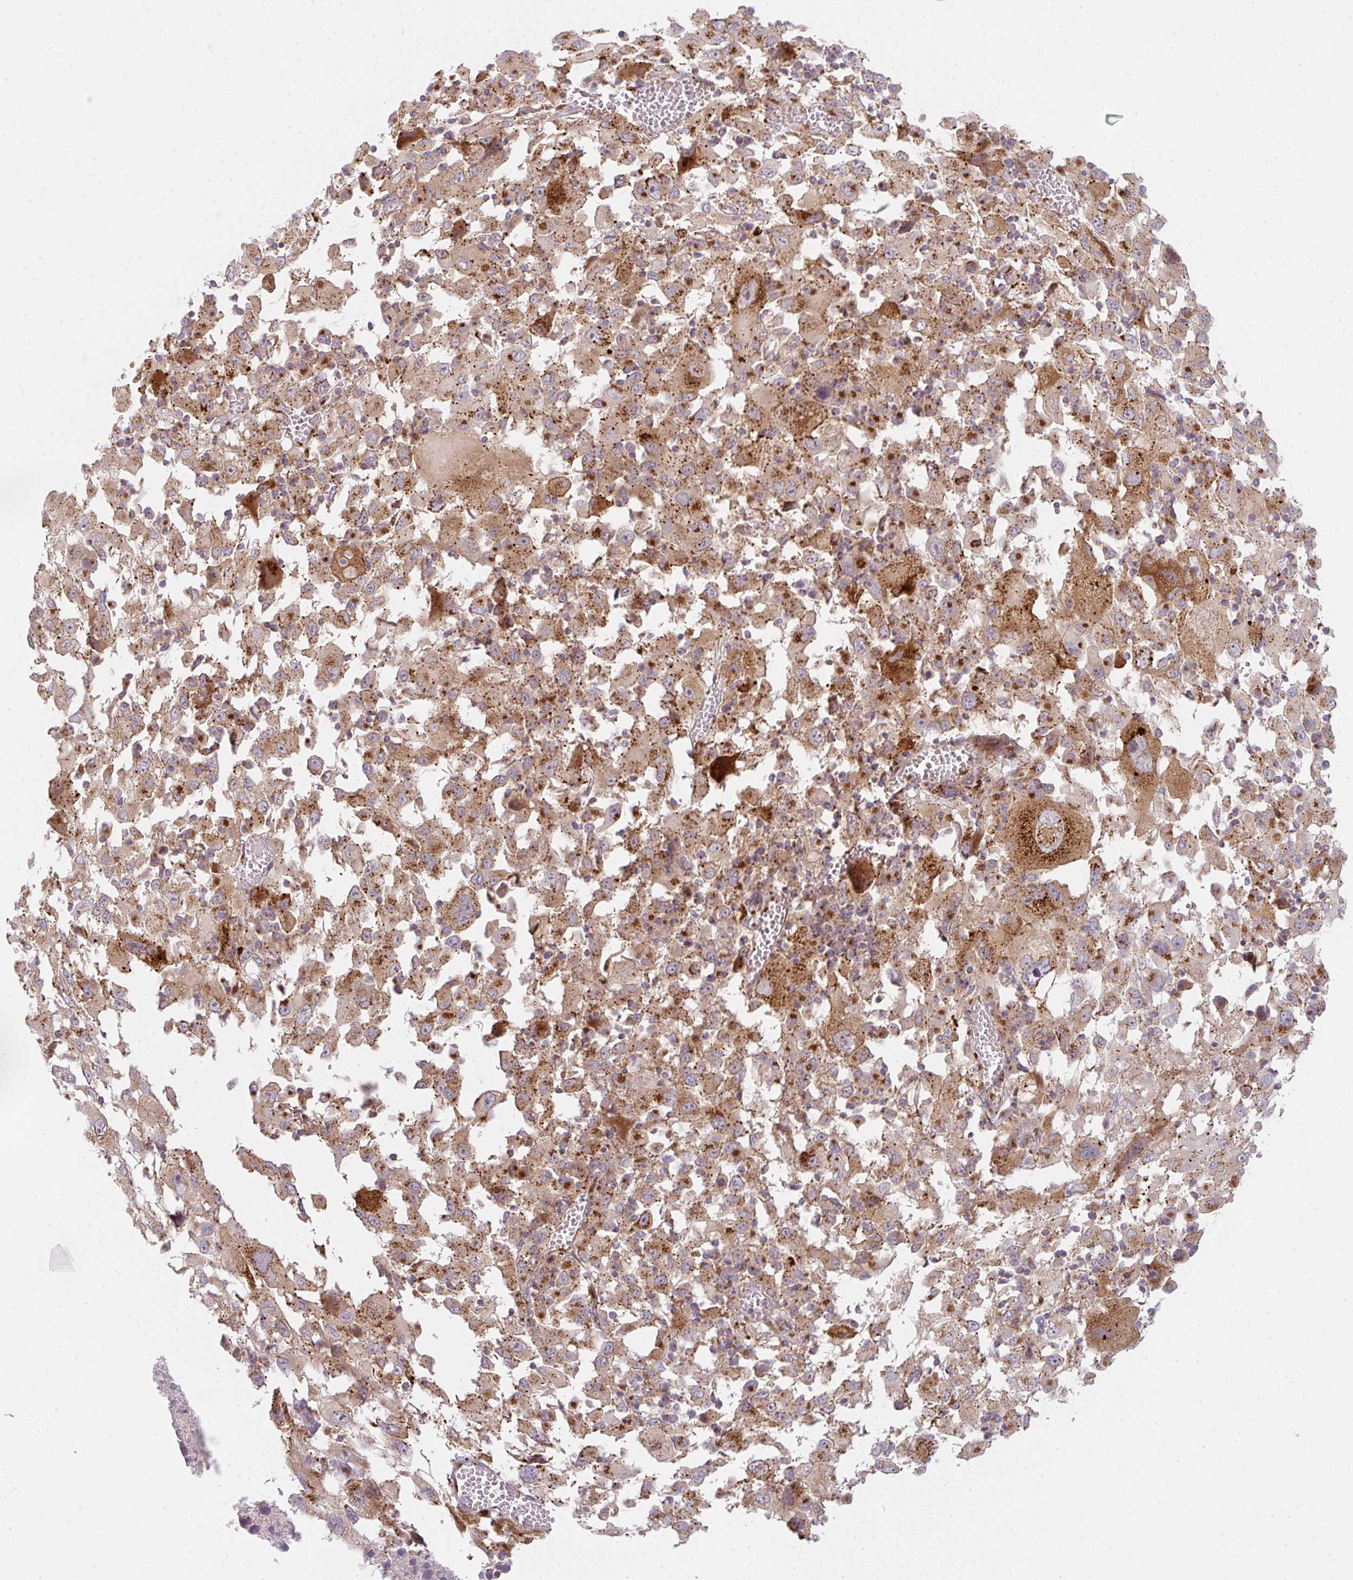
{"staining": {"intensity": "moderate", "quantity": ">75%", "location": "cytoplasmic/membranous"}, "tissue": "melanoma", "cell_type": "Tumor cells", "image_type": "cancer", "snomed": [{"axis": "morphology", "description": "Malignant melanoma, Metastatic site"}, {"axis": "topography", "description": "Soft tissue"}], "caption": "Brown immunohistochemical staining in human melanoma demonstrates moderate cytoplasmic/membranous positivity in about >75% of tumor cells. The staining was performed using DAB (3,3'-diaminobenzidine) to visualize the protein expression in brown, while the nuclei were stained in blue with hematoxylin (Magnification: 20x).", "gene": "GVQW3", "patient": {"sex": "male", "age": 50}}